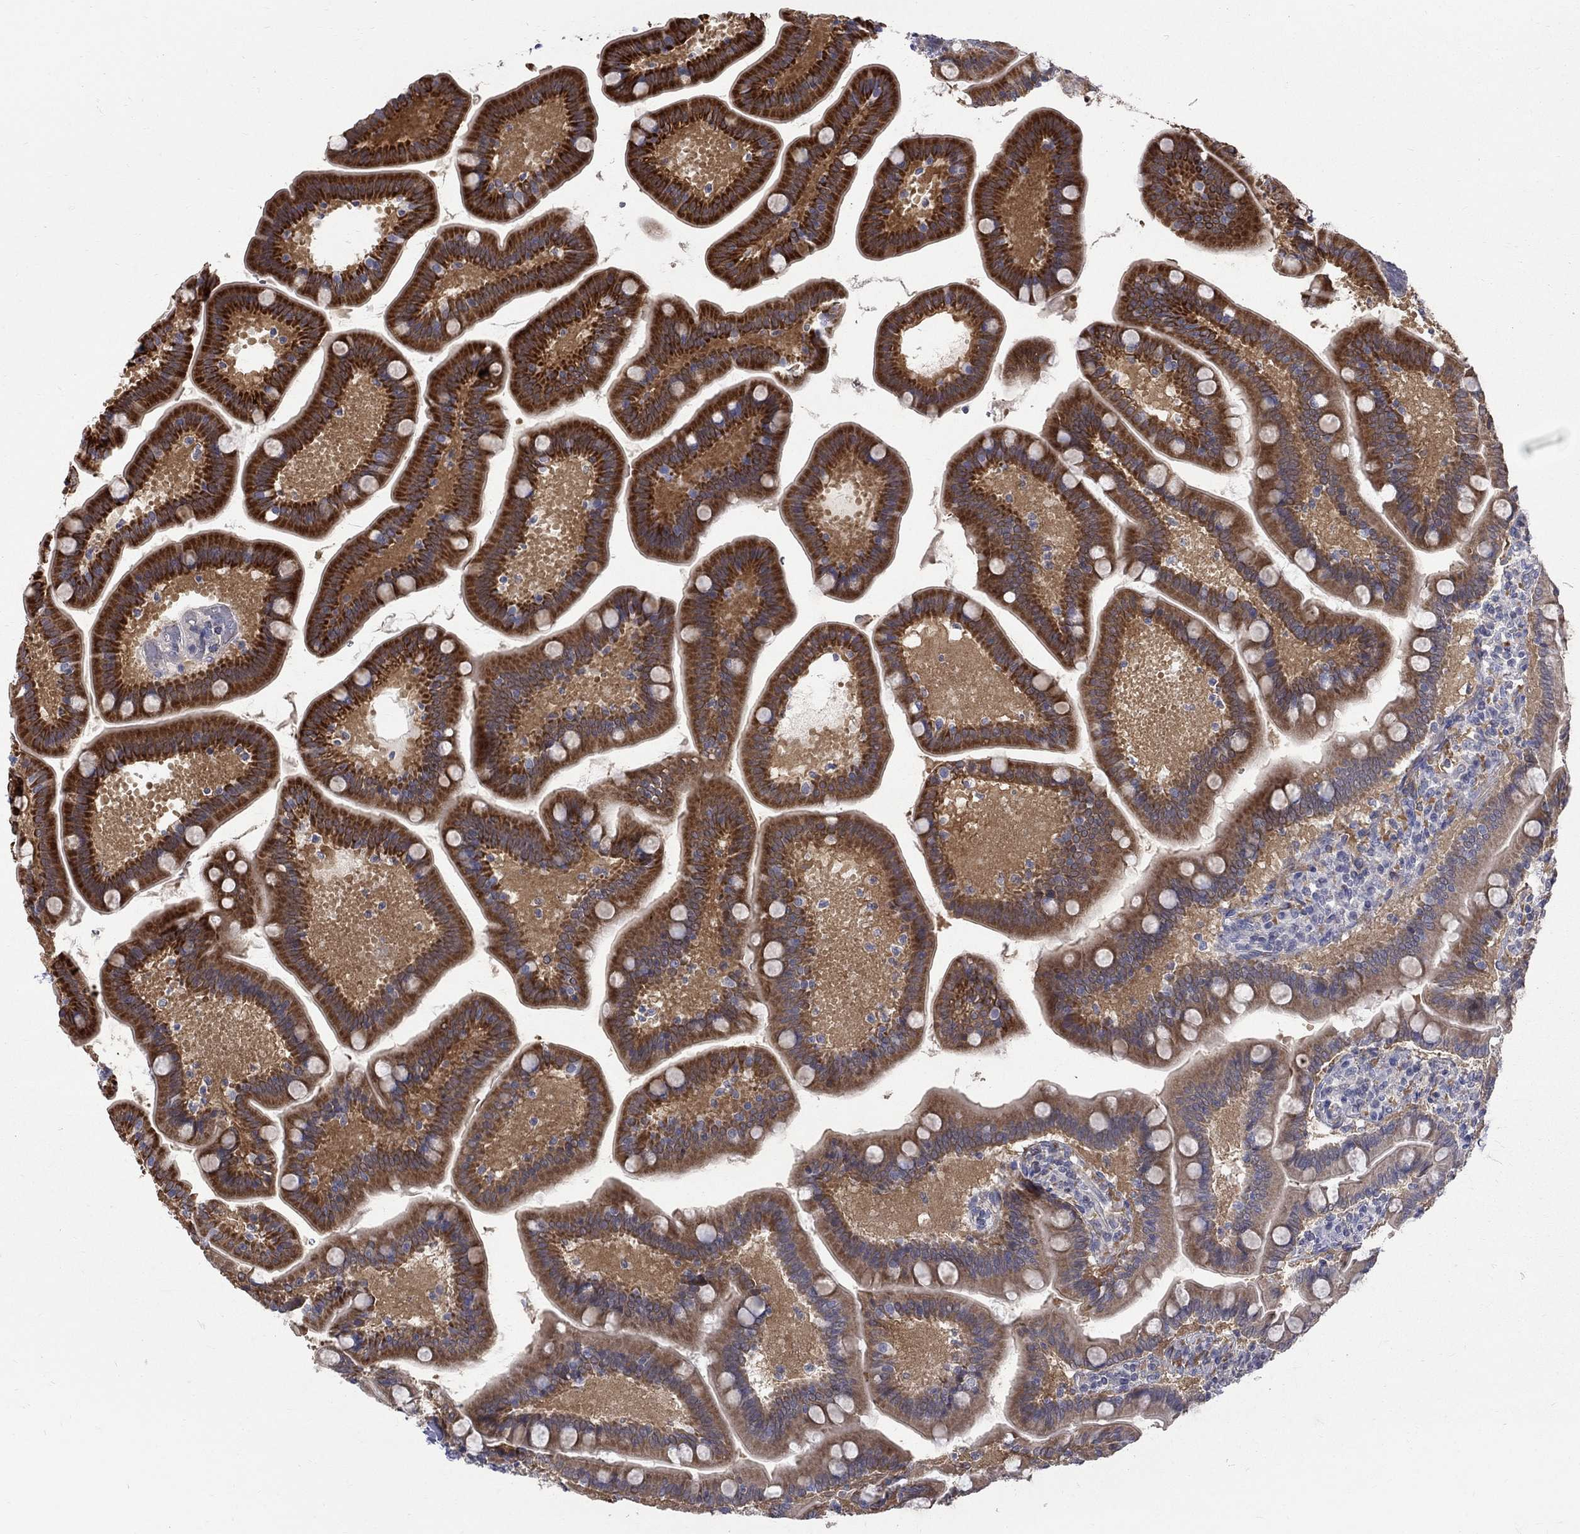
{"staining": {"intensity": "strong", "quantity": ">75%", "location": "cytoplasmic/membranous"}, "tissue": "small intestine", "cell_type": "Glandular cells", "image_type": "normal", "snomed": [{"axis": "morphology", "description": "Normal tissue, NOS"}, {"axis": "topography", "description": "Small intestine"}], "caption": "Protein expression analysis of unremarkable small intestine demonstrates strong cytoplasmic/membranous staining in approximately >75% of glandular cells.", "gene": "HKDC1", "patient": {"sex": "male", "age": 66}}